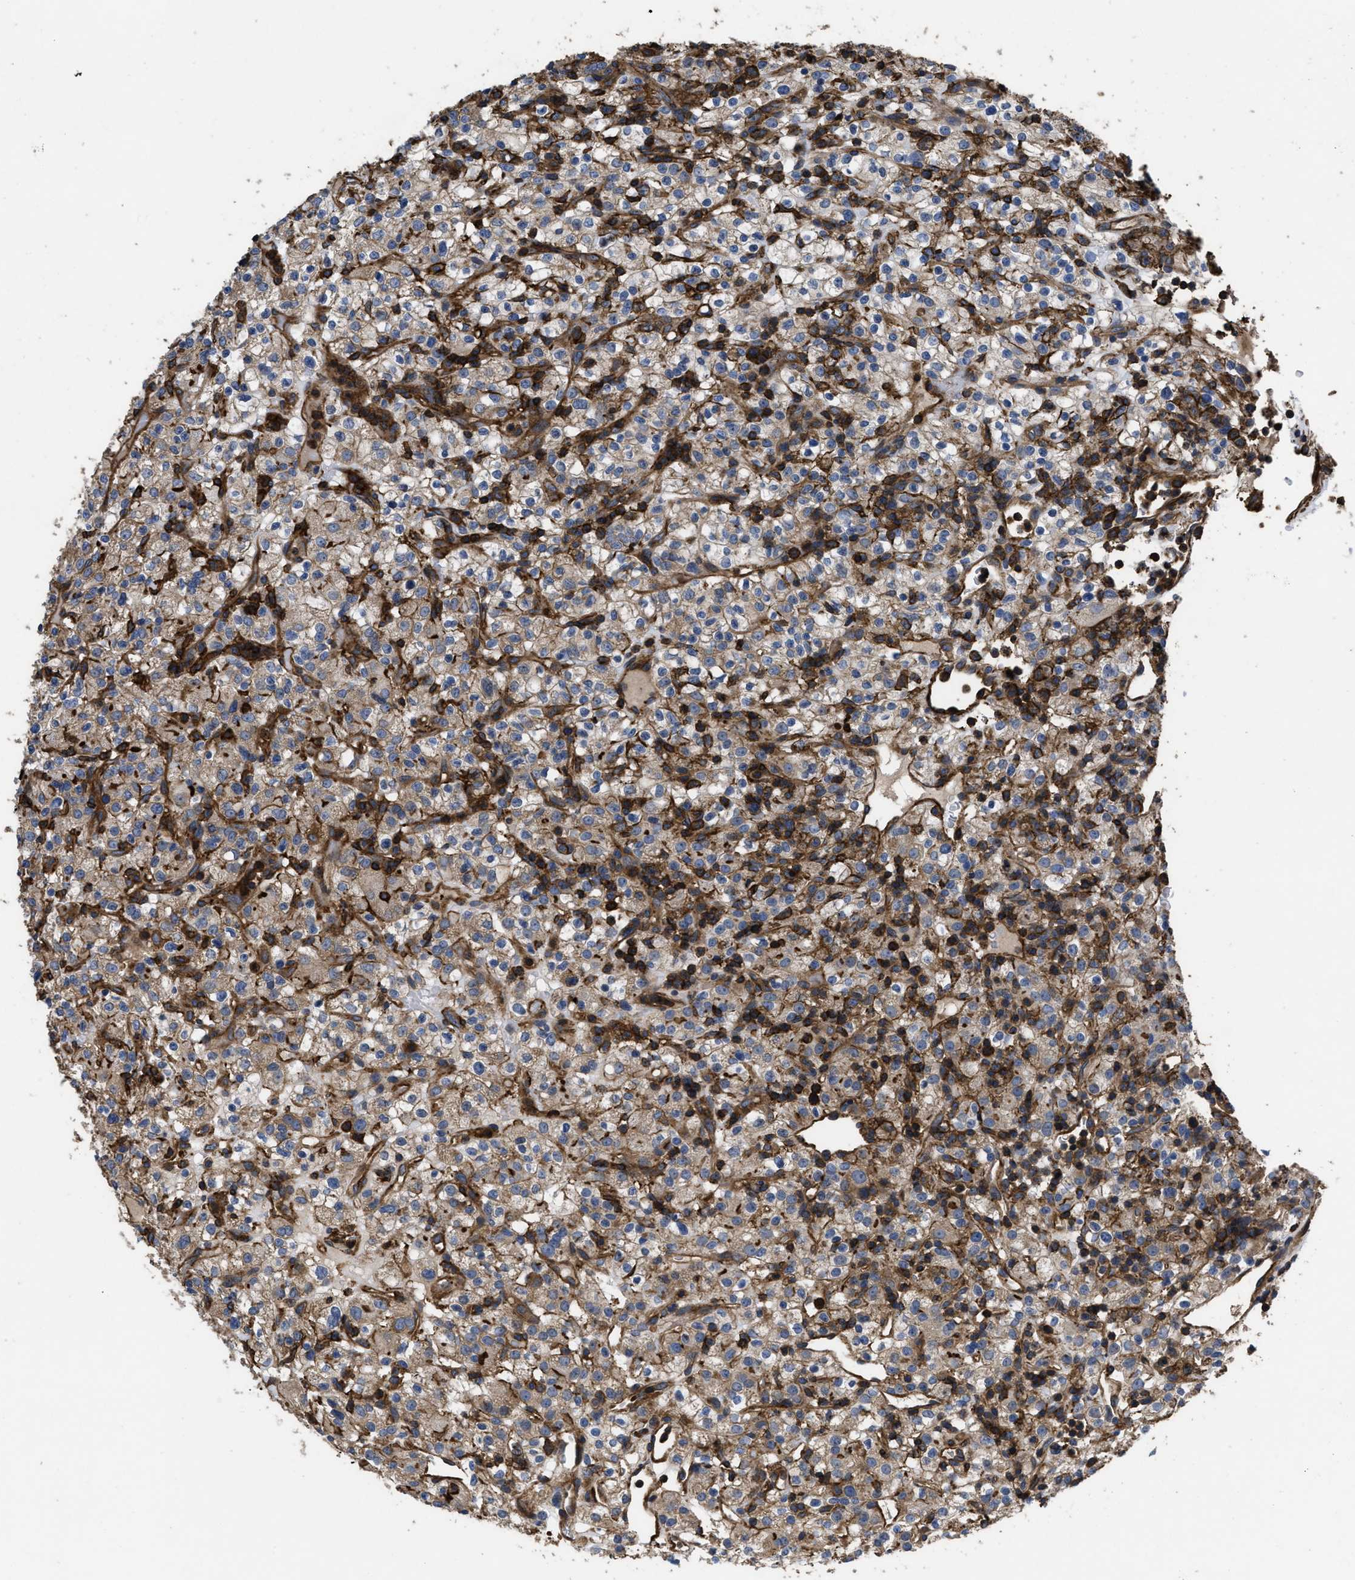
{"staining": {"intensity": "weak", "quantity": ">75%", "location": "cytoplasmic/membranous"}, "tissue": "renal cancer", "cell_type": "Tumor cells", "image_type": "cancer", "snomed": [{"axis": "morphology", "description": "Normal tissue, NOS"}, {"axis": "morphology", "description": "Adenocarcinoma, NOS"}, {"axis": "topography", "description": "Kidney"}], "caption": "This histopathology image shows renal adenocarcinoma stained with immunohistochemistry to label a protein in brown. The cytoplasmic/membranous of tumor cells show weak positivity for the protein. Nuclei are counter-stained blue.", "gene": "SCUBE2", "patient": {"sex": "female", "age": 72}}